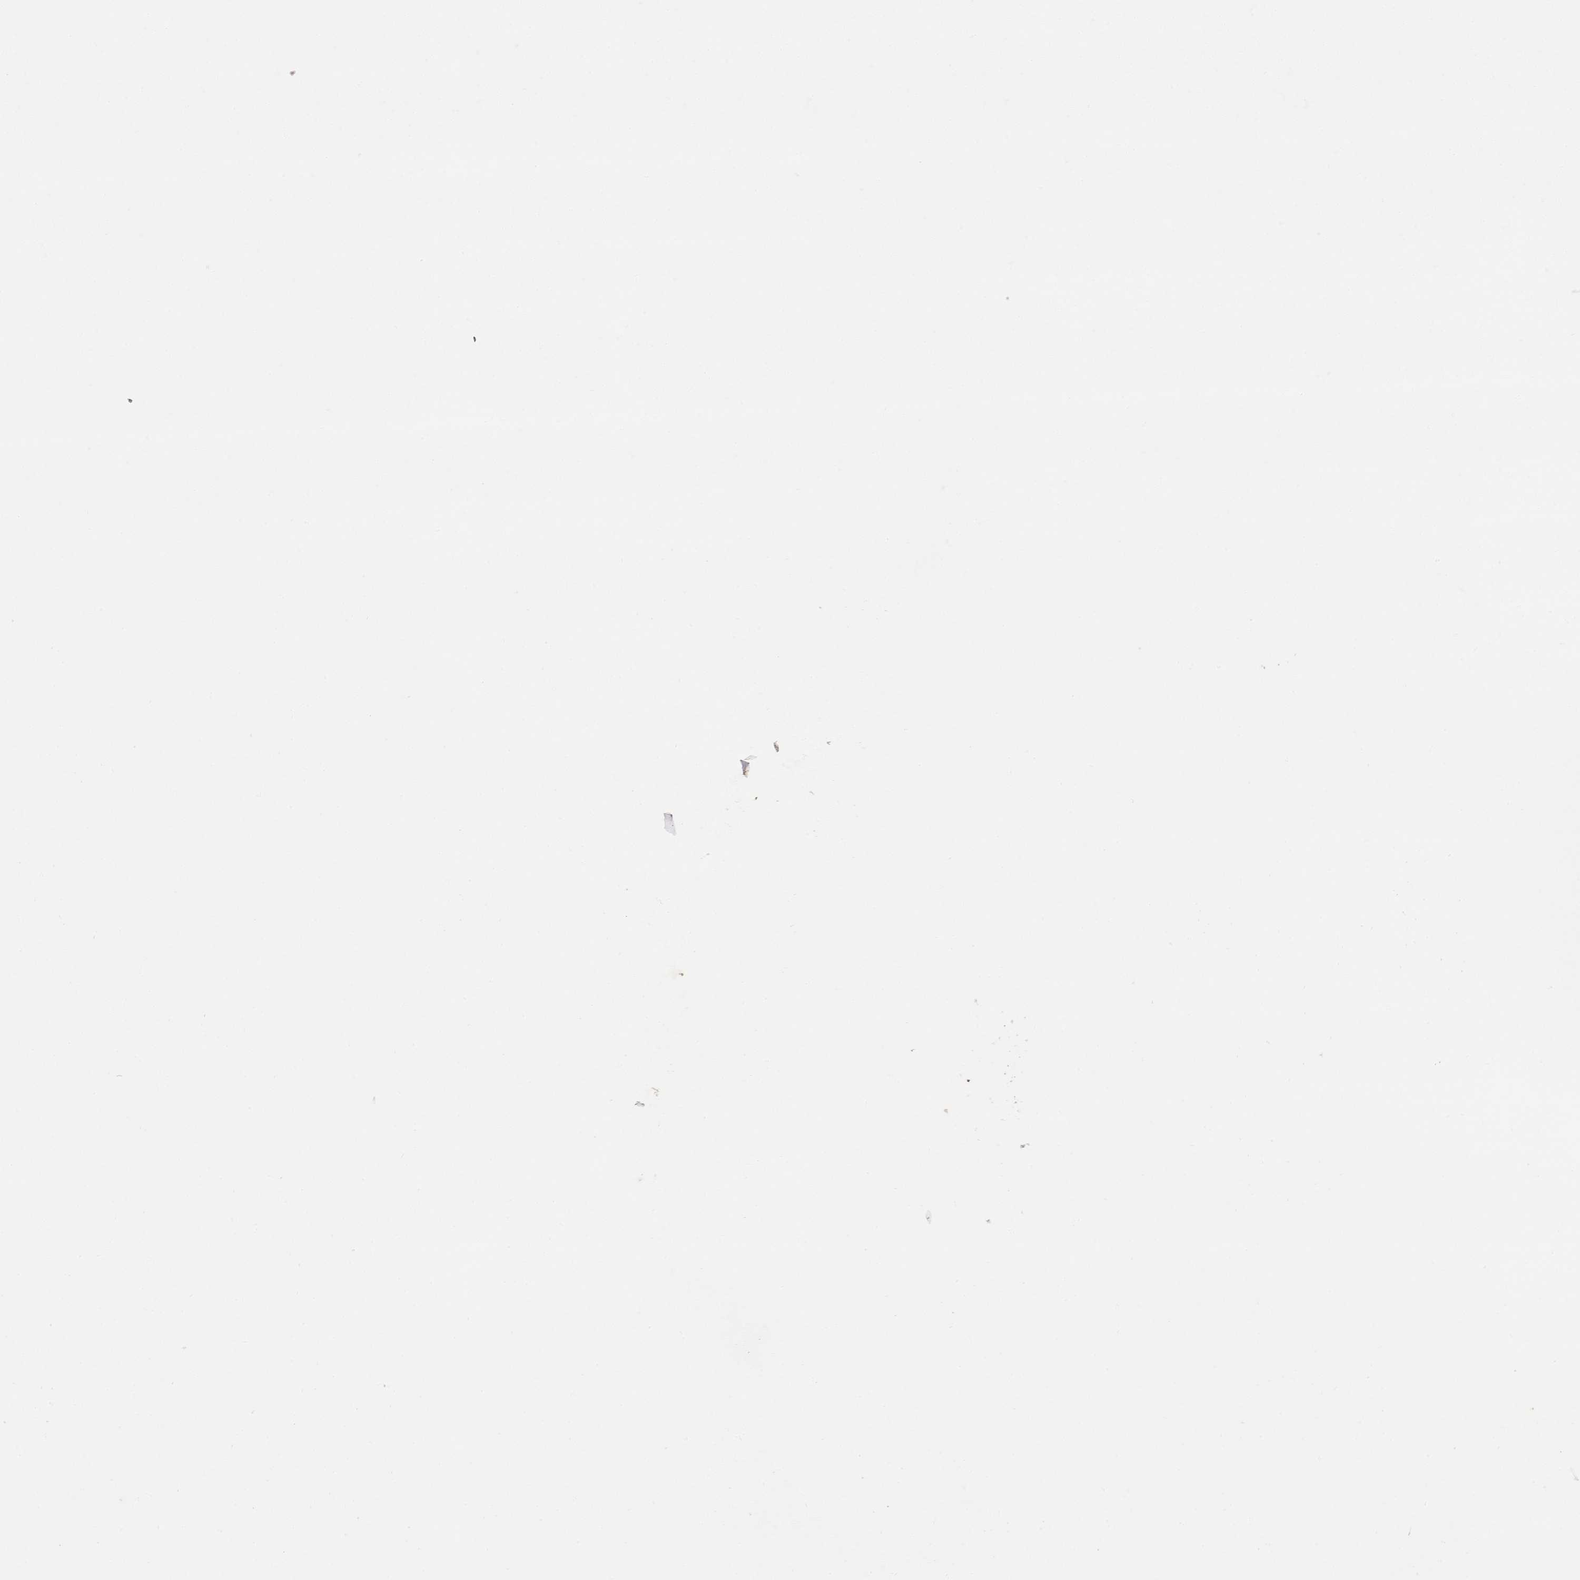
{"staining": {"intensity": "negative", "quantity": "none", "location": "none"}, "tissue": "spleen", "cell_type": "Cells in red pulp", "image_type": "normal", "snomed": [{"axis": "morphology", "description": "Normal tissue, NOS"}, {"axis": "topography", "description": "Spleen"}], "caption": "Human spleen stained for a protein using immunohistochemistry demonstrates no staining in cells in red pulp.", "gene": "VPS26A", "patient": {"sex": "female", "age": 74}}